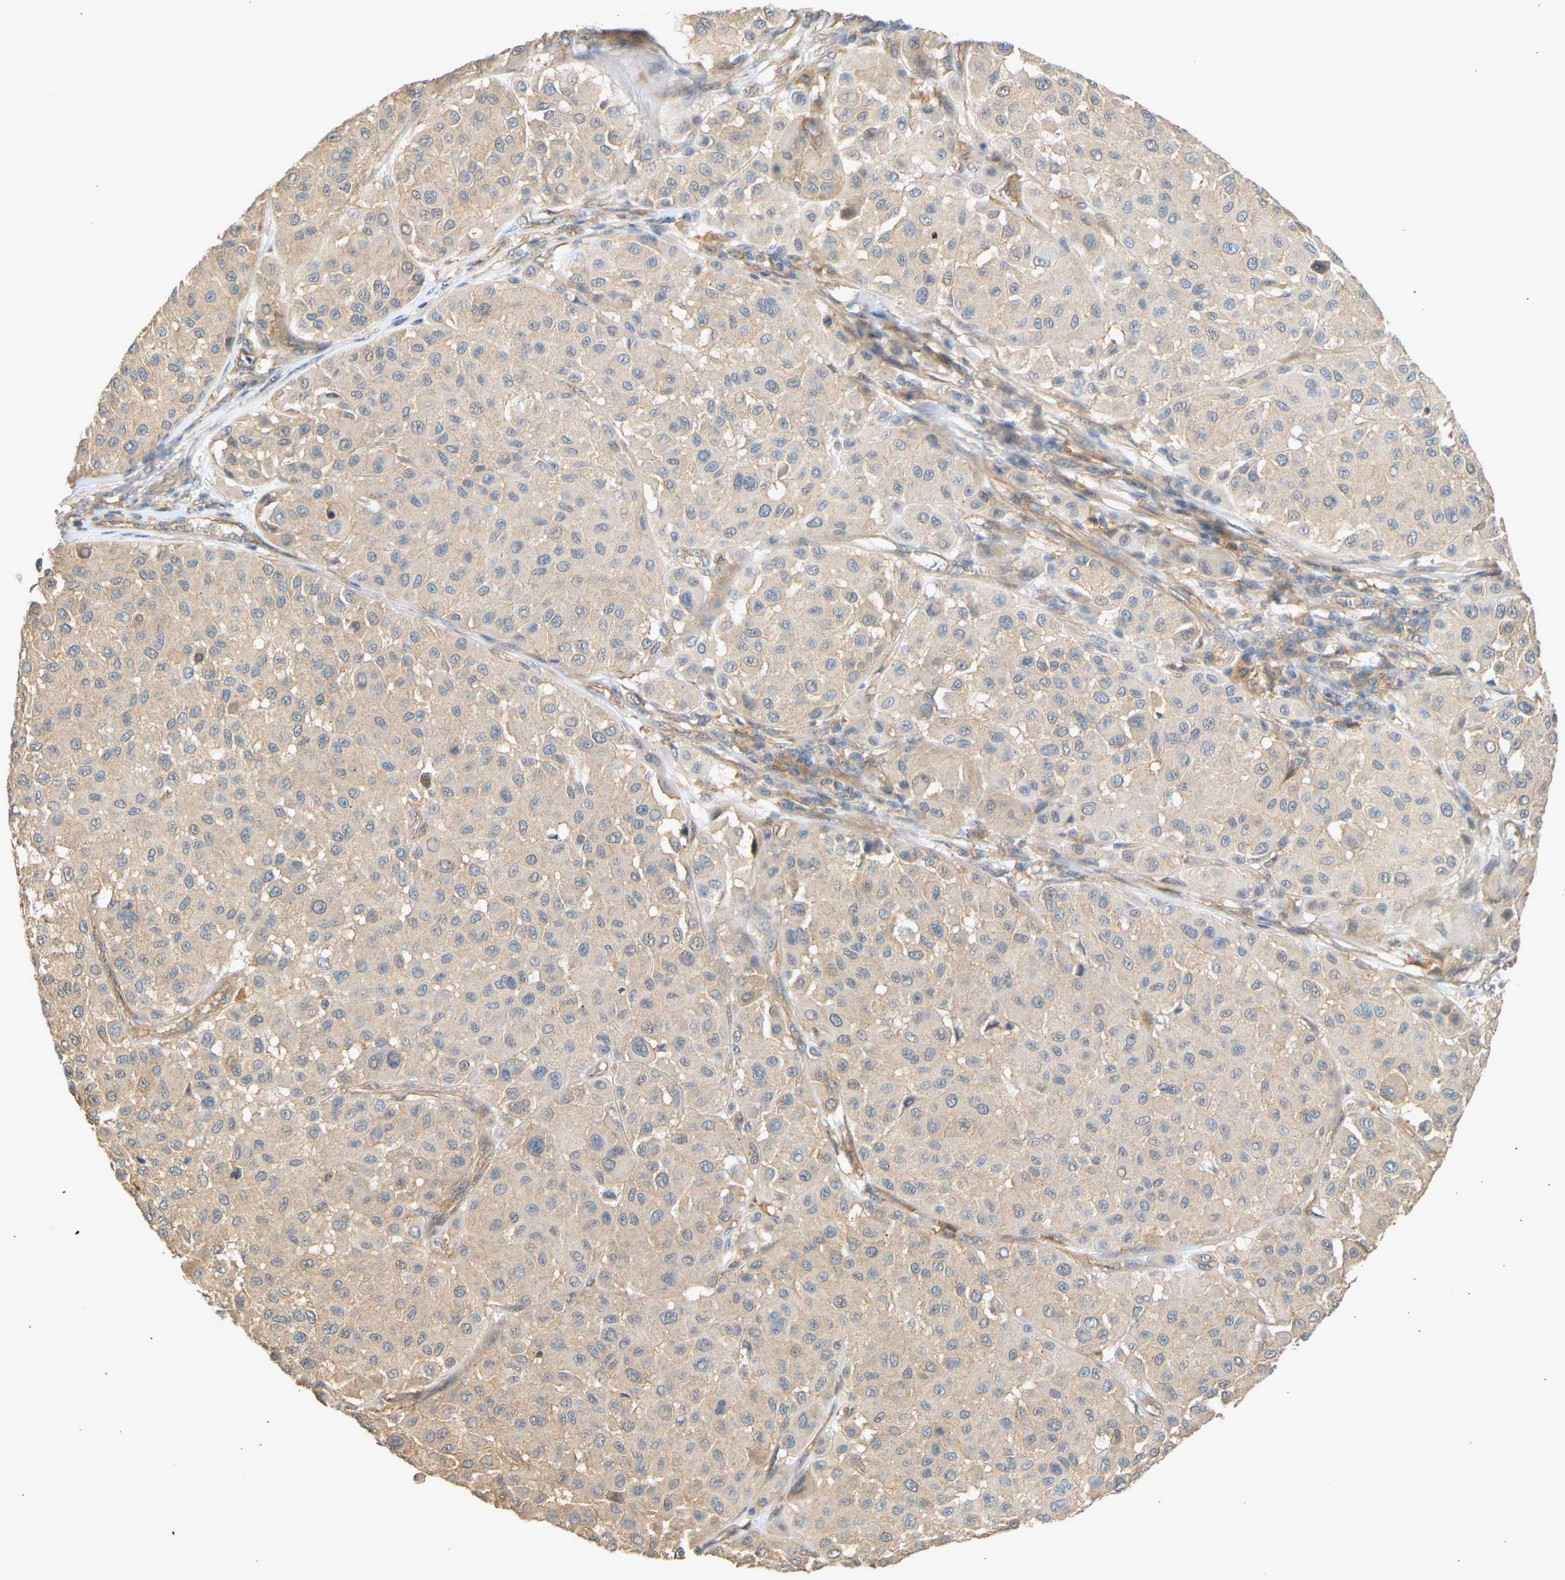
{"staining": {"intensity": "weak", "quantity": "25%-75%", "location": "cytoplasmic/membranous"}, "tissue": "melanoma", "cell_type": "Tumor cells", "image_type": "cancer", "snomed": [{"axis": "morphology", "description": "Malignant melanoma, Metastatic site"}, {"axis": "topography", "description": "Soft tissue"}], "caption": "Protein expression analysis of human melanoma reveals weak cytoplasmic/membranous staining in approximately 25%-75% of tumor cells.", "gene": "RGL1", "patient": {"sex": "male", "age": 41}}